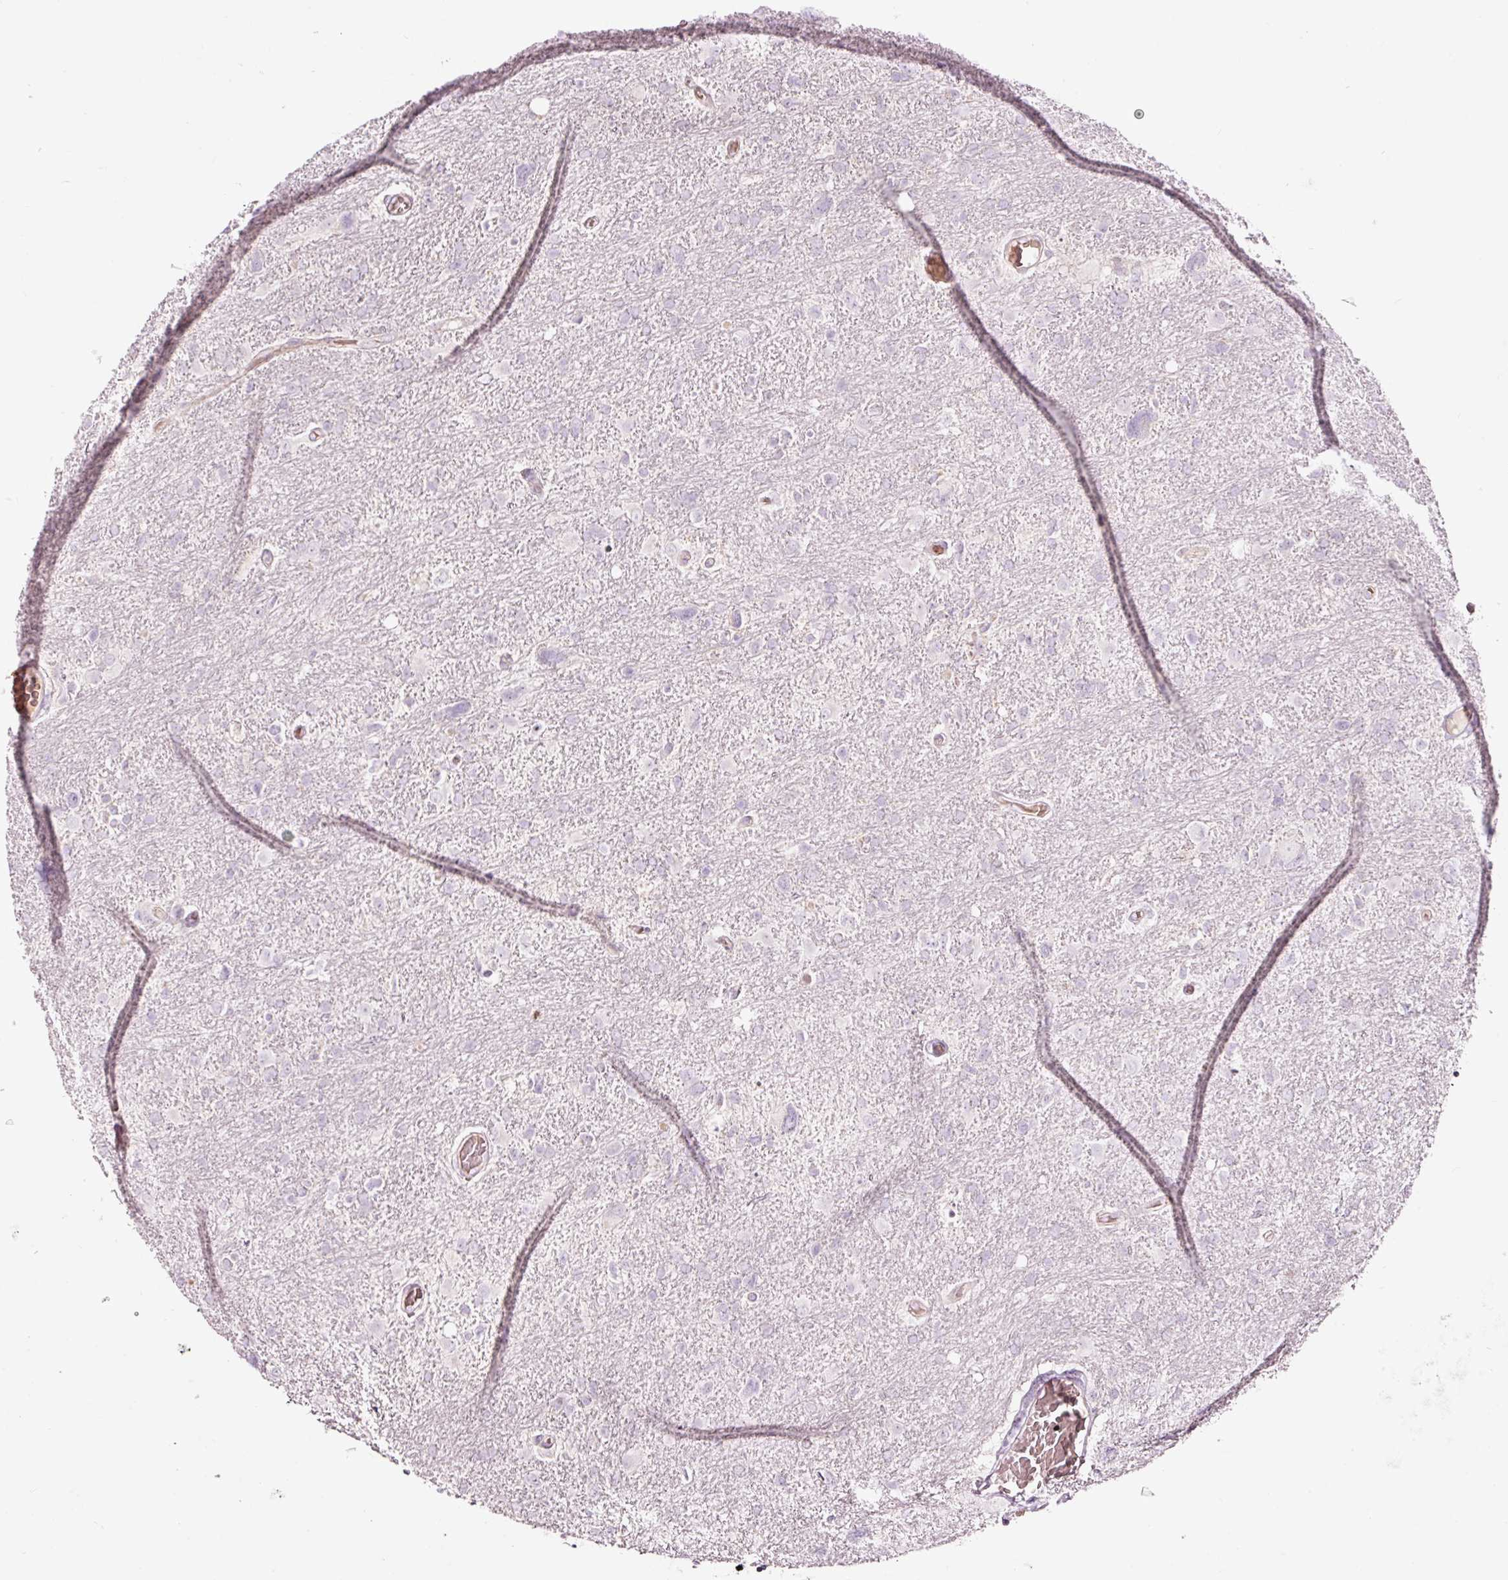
{"staining": {"intensity": "negative", "quantity": "none", "location": "none"}, "tissue": "glioma", "cell_type": "Tumor cells", "image_type": "cancer", "snomed": [{"axis": "morphology", "description": "Glioma, malignant, High grade"}, {"axis": "topography", "description": "Brain"}], "caption": "This is an immunohistochemistry (IHC) micrograph of glioma. There is no staining in tumor cells.", "gene": "LDHAL6B", "patient": {"sex": "male", "age": 61}}